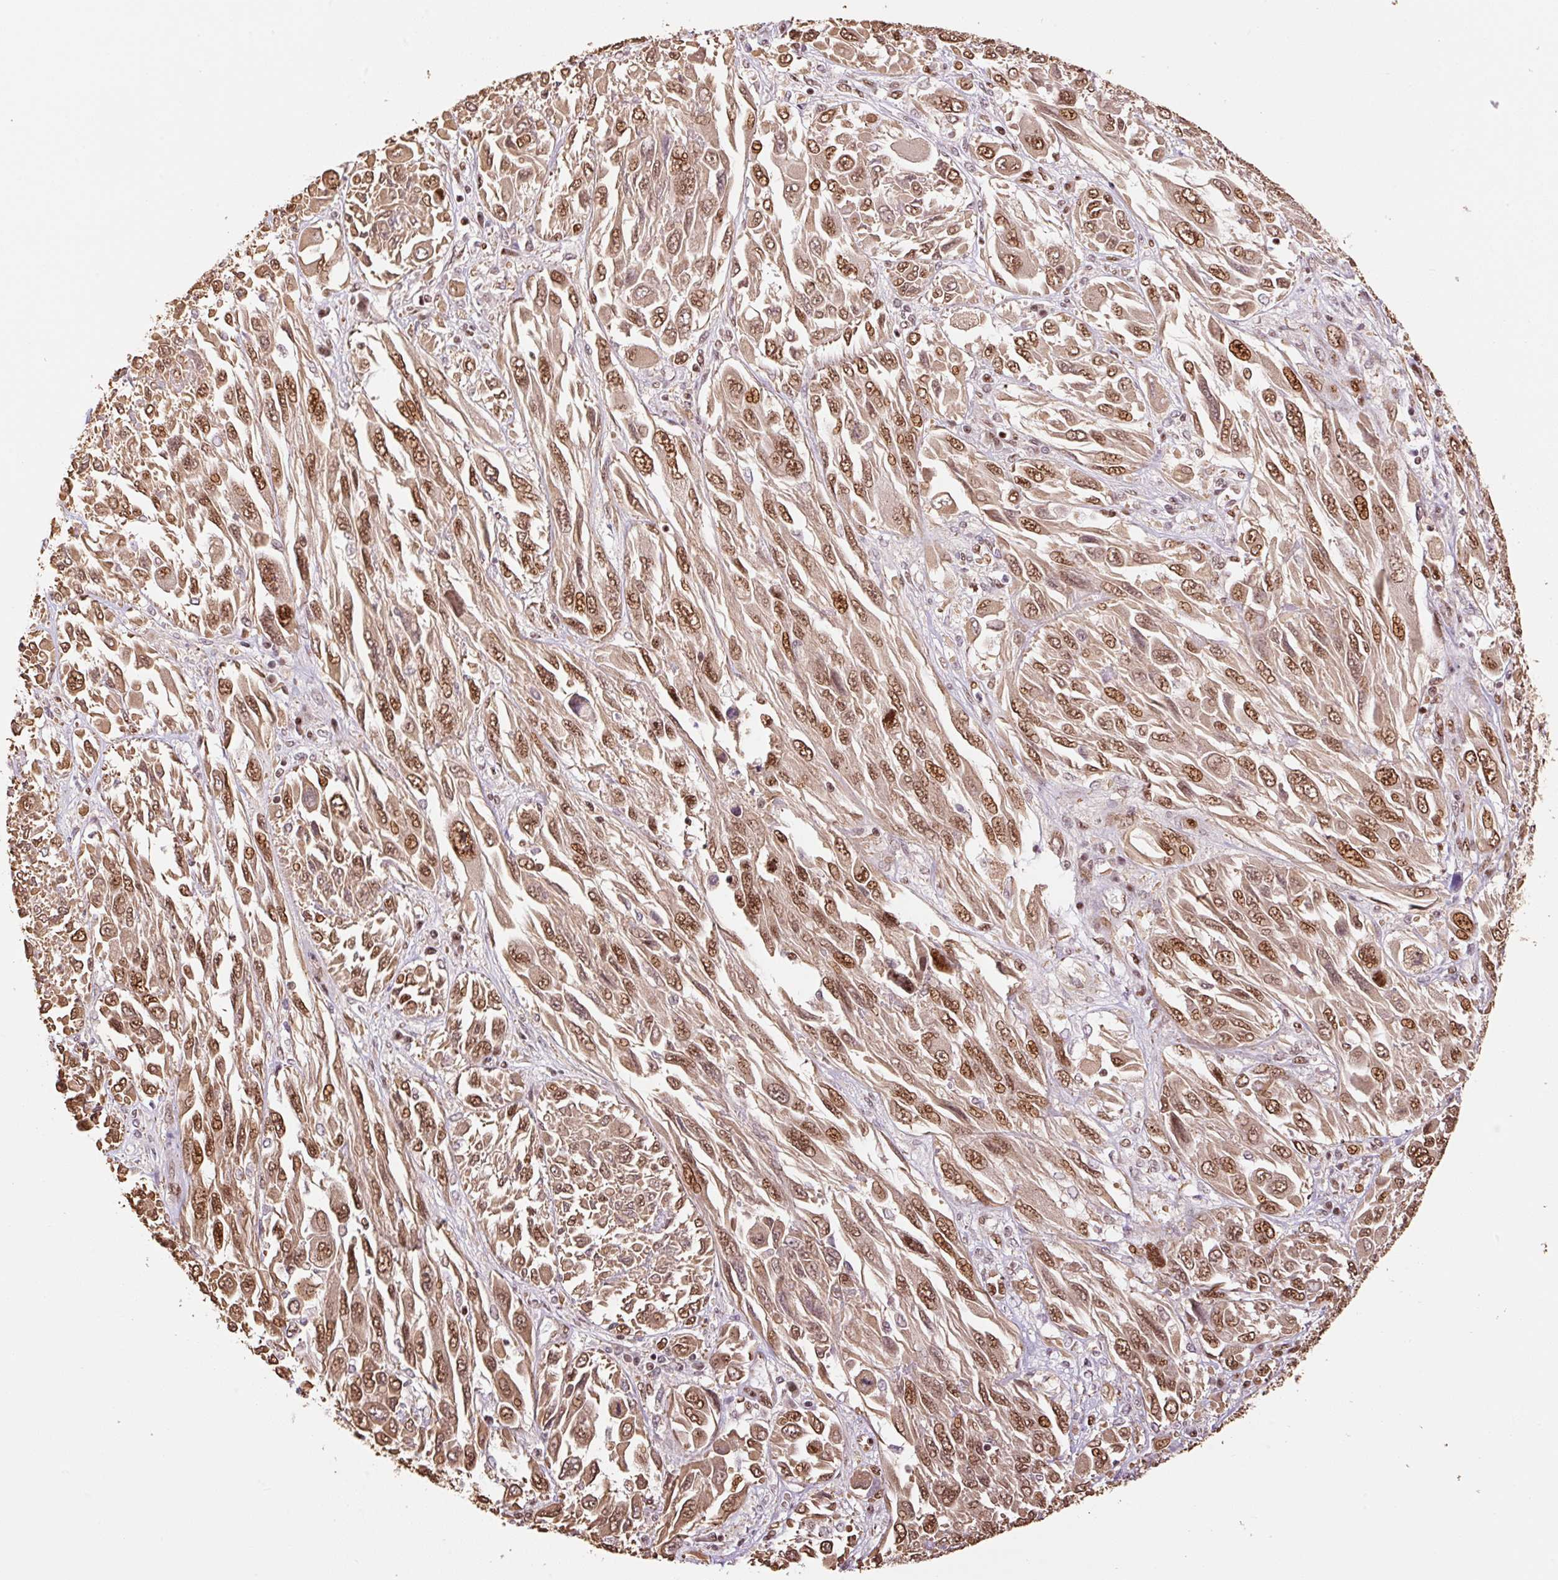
{"staining": {"intensity": "moderate", "quantity": ">75%", "location": "nuclear"}, "tissue": "melanoma", "cell_type": "Tumor cells", "image_type": "cancer", "snomed": [{"axis": "morphology", "description": "Malignant melanoma, NOS"}, {"axis": "topography", "description": "Skin"}], "caption": "A brown stain labels moderate nuclear expression of a protein in human malignant melanoma tumor cells.", "gene": "INTS8", "patient": {"sex": "female", "age": 91}}